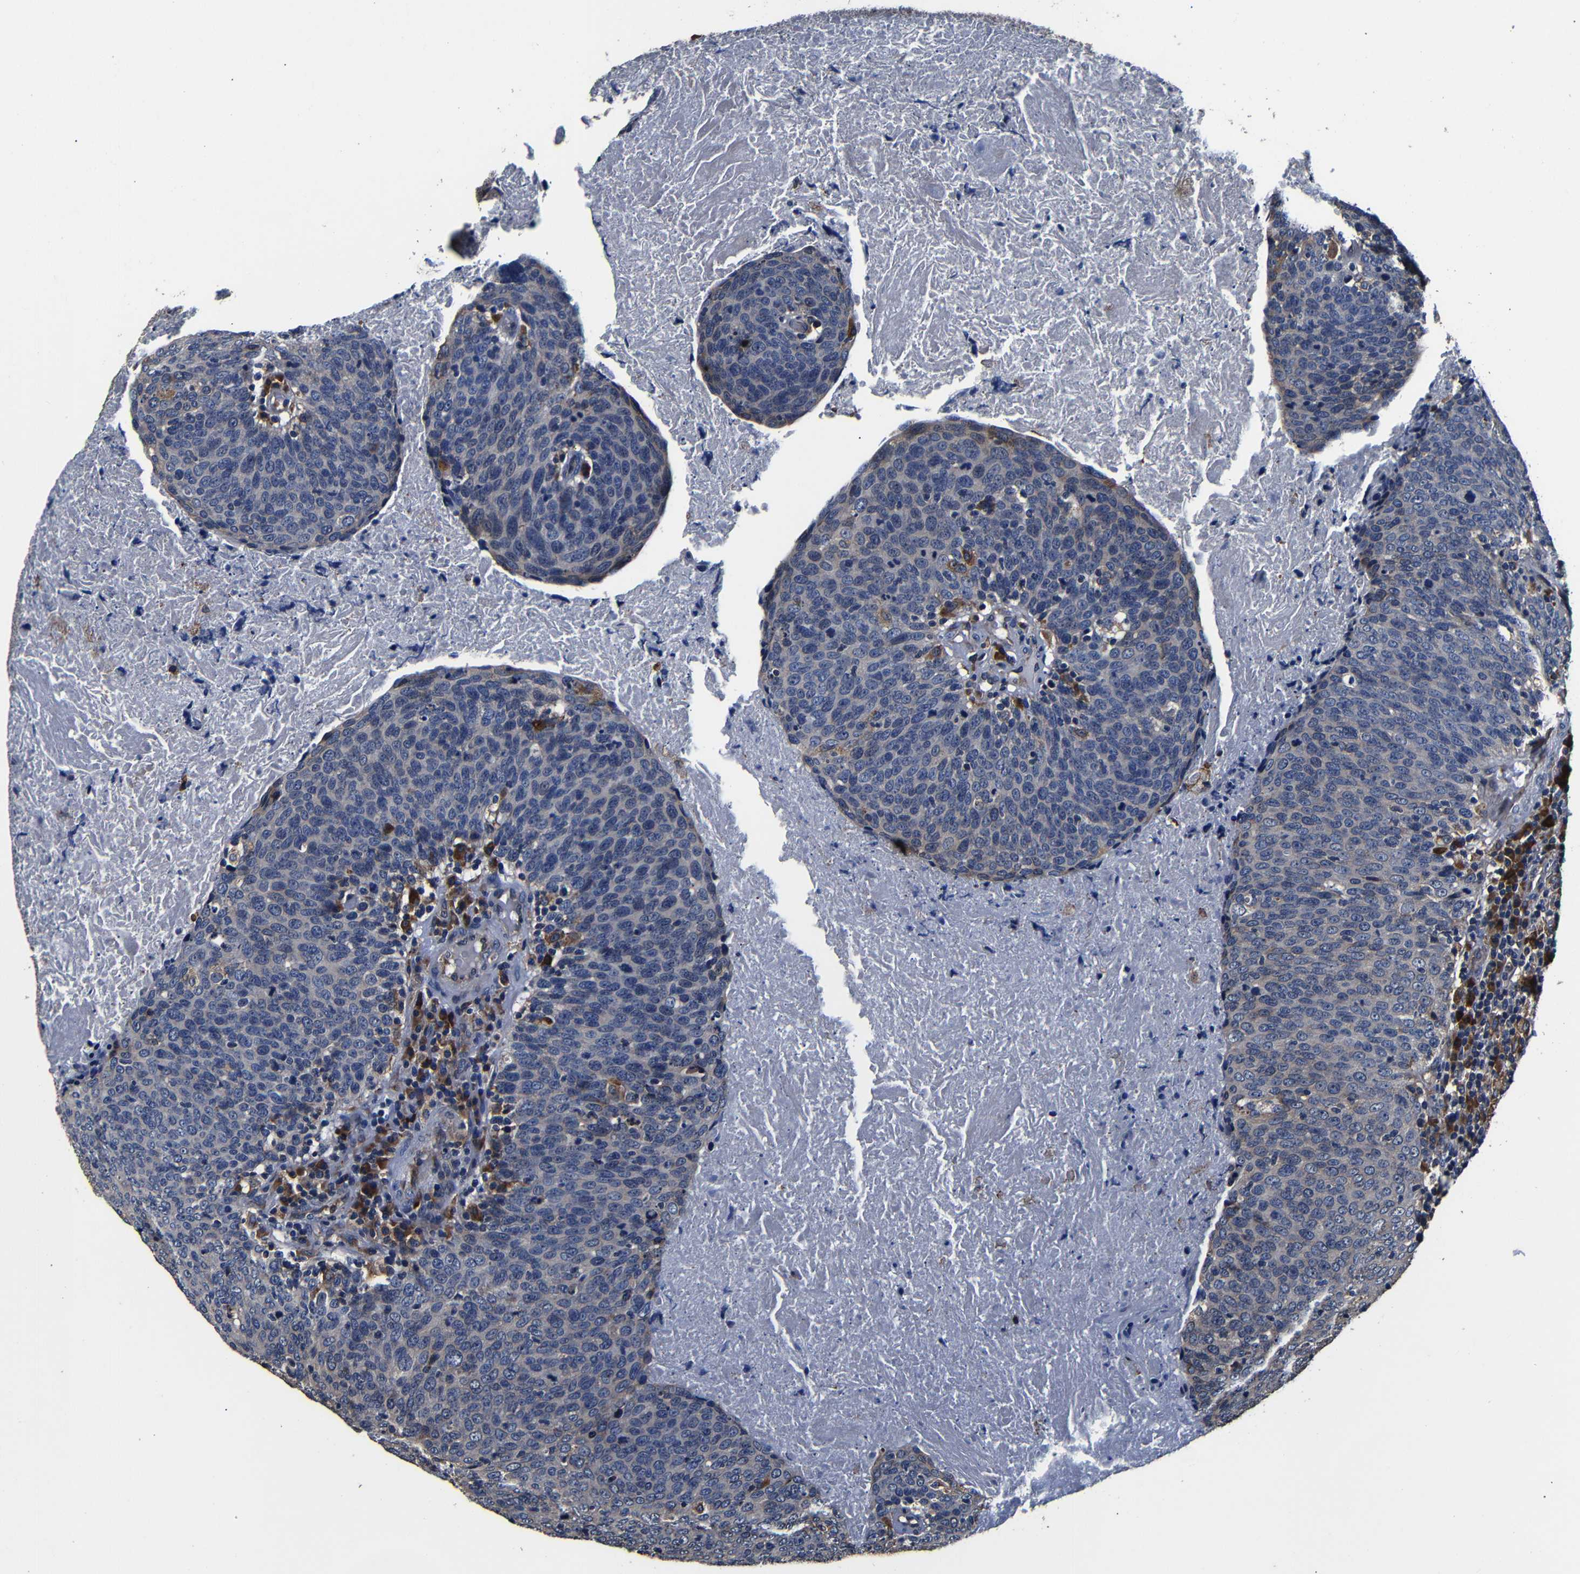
{"staining": {"intensity": "negative", "quantity": "none", "location": "none"}, "tissue": "head and neck cancer", "cell_type": "Tumor cells", "image_type": "cancer", "snomed": [{"axis": "morphology", "description": "Squamous cell carcinoma, NOS"}, {"axis": "morphology", "description": "Squamous cell carcinoma, metastatic, NOS"}, {"axis": "topography", "description": "Lymph node"}, {"axis": "topography", "description": "Head-Neck"}], "caption": "This is a histopathology image of immunohistochemistry staining of head and neck cancer (squamous cell carcinoma), which shows no staining in tumor cells.", "gene": "SCN9A", "patient": {"sex": "male", "age": 62}}